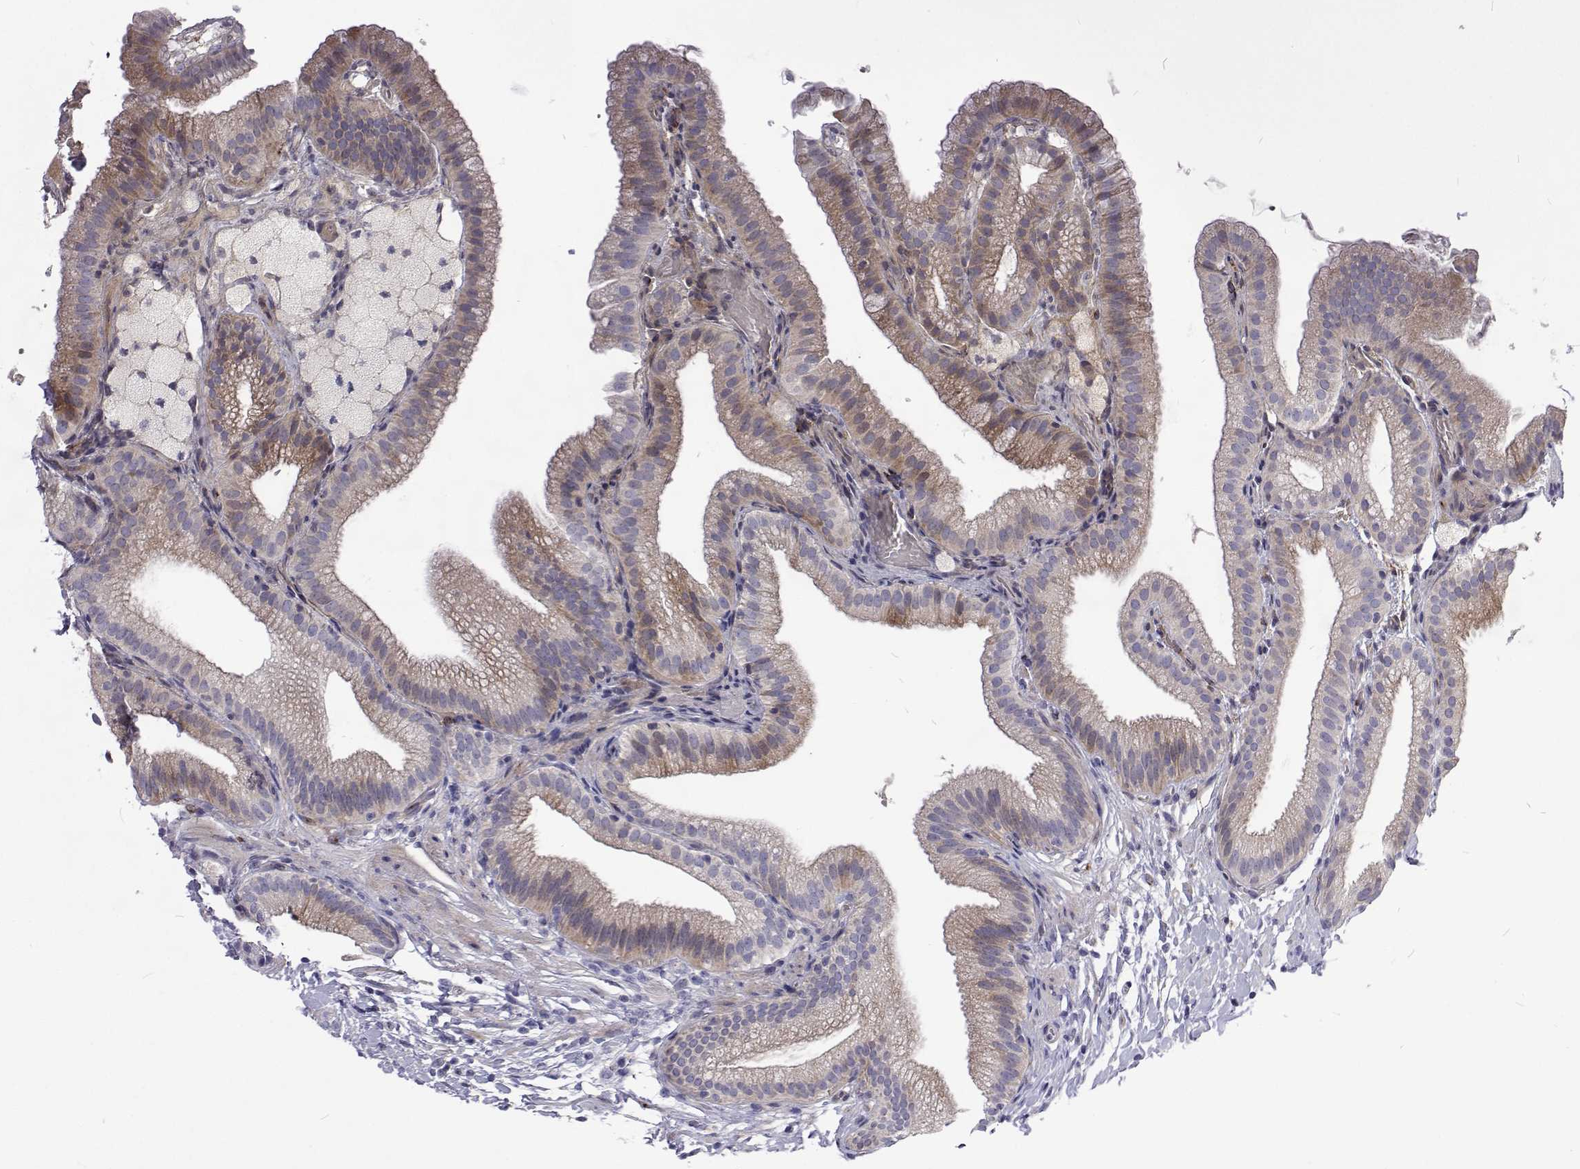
{"staining": {"intensity": "weak", "quantity": "25%-75%", "location": "cytoplasmic/membranous"}, "tissue": "gallbladder", "cell_type": "Glandular cells", "image_type": "normal", "snomed": [{"axis": "morphology", "description": "Normal tissue, NOS"}, {"axis": "topography", "description": "Gallbladder"}], "caption": "Gallbladder stained with a brown dye exhibits weak cytoplasmic/membranous positive positivity in about 25%-75% of glandular cells.", "gene": "NPR3", "patient": {"sex": "female", "age": 63}}